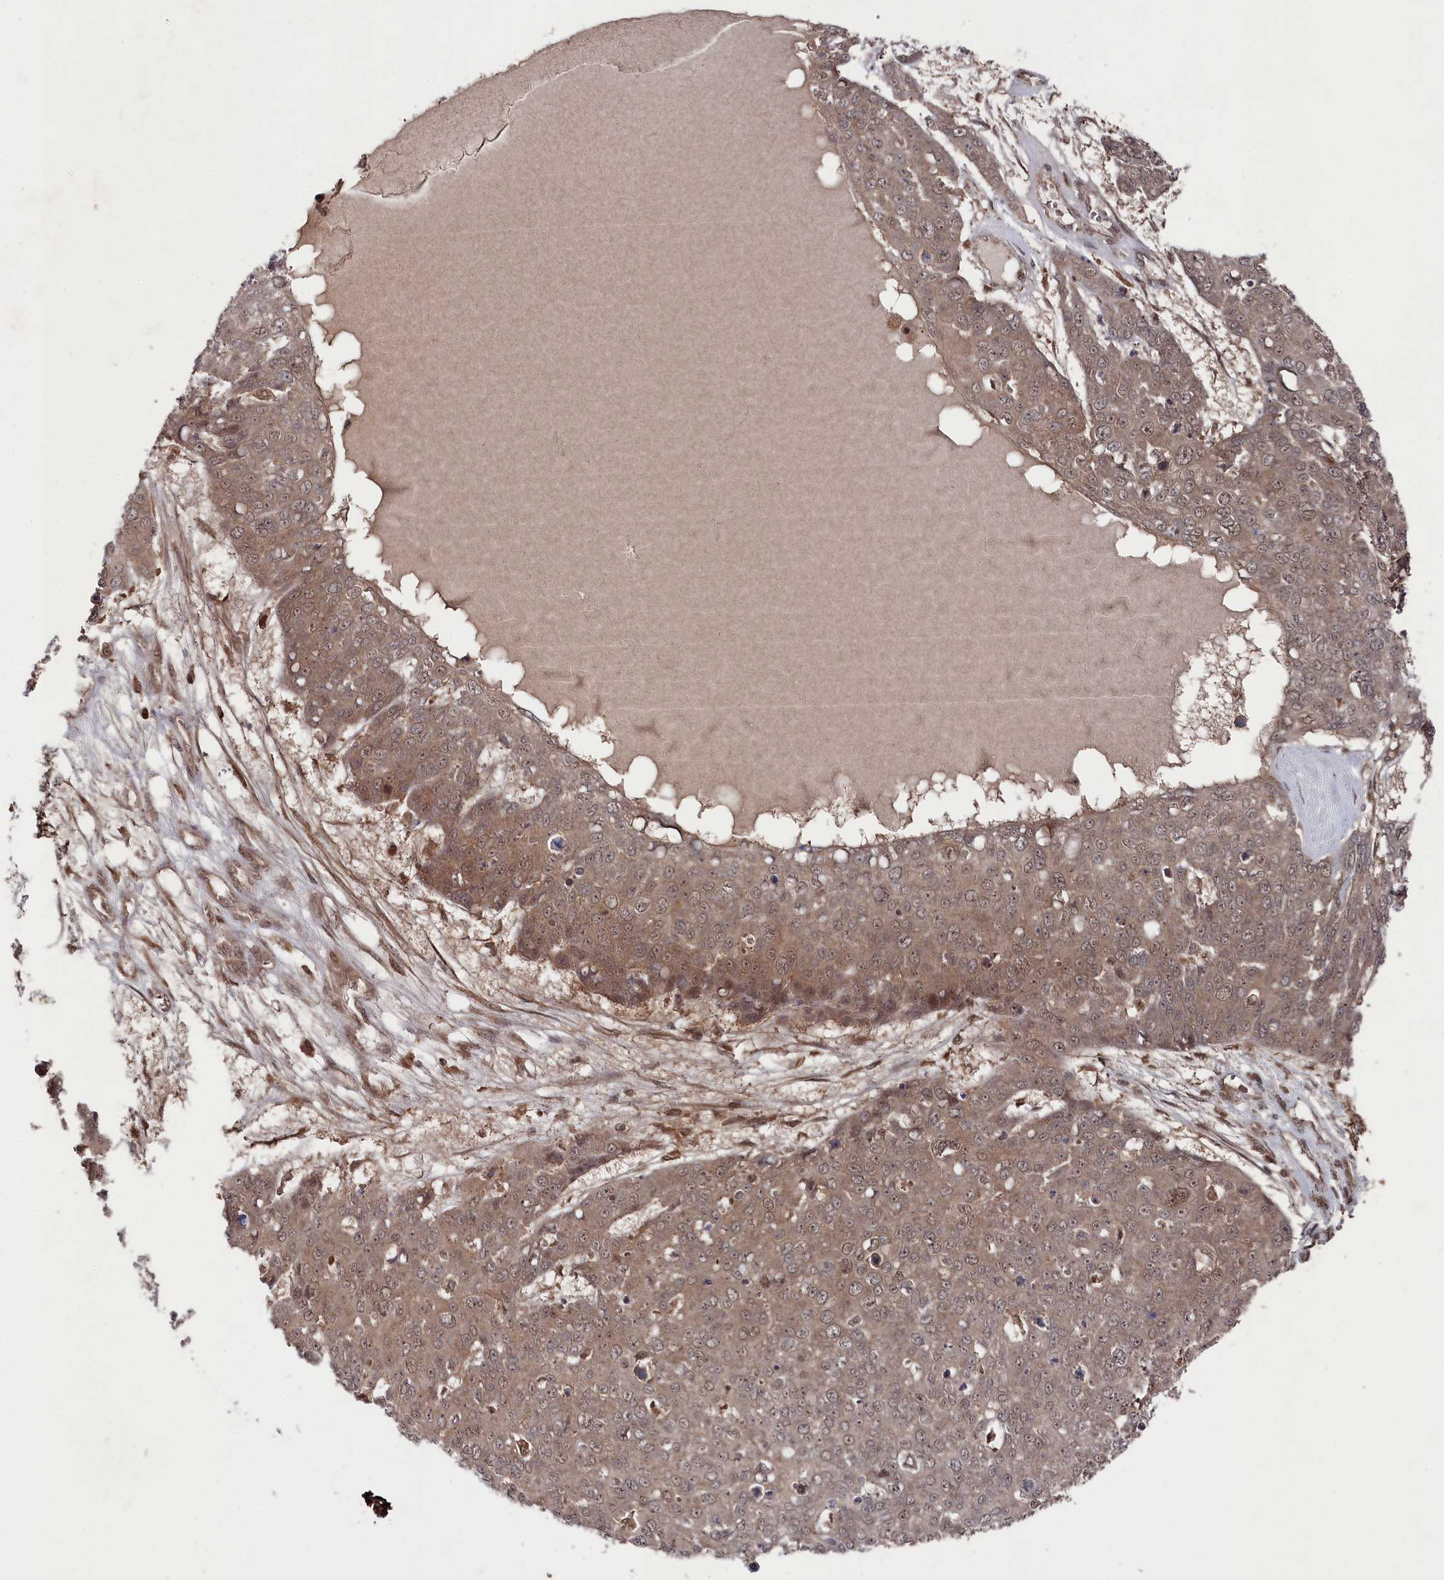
{"staining": {"intensity": "moderate", "quantity": ">75%", "location": "cytoplasmic/membranous,nuclear"}, "tissue": "skin cancer", "cell_type": "Tumor cells", "image_type": "cancer", "snomed": [{"axis": "morphology", "description": "Squamous cell carcinoma, NOS"}, {"axis": "topography", "description": "Skin"}], "caption": "DAB (3,3'-diaminobenzidine) immunohistochemical staining of skin cancer (squamous cell carcinoma) displays moderate cytoplasmic/membranous and nuclear protein staining in about >75% of tumor cells. Nuclei are stained in blue.", "gene": "BORCS7", "patient": {"sex": "male", "age": 71}}